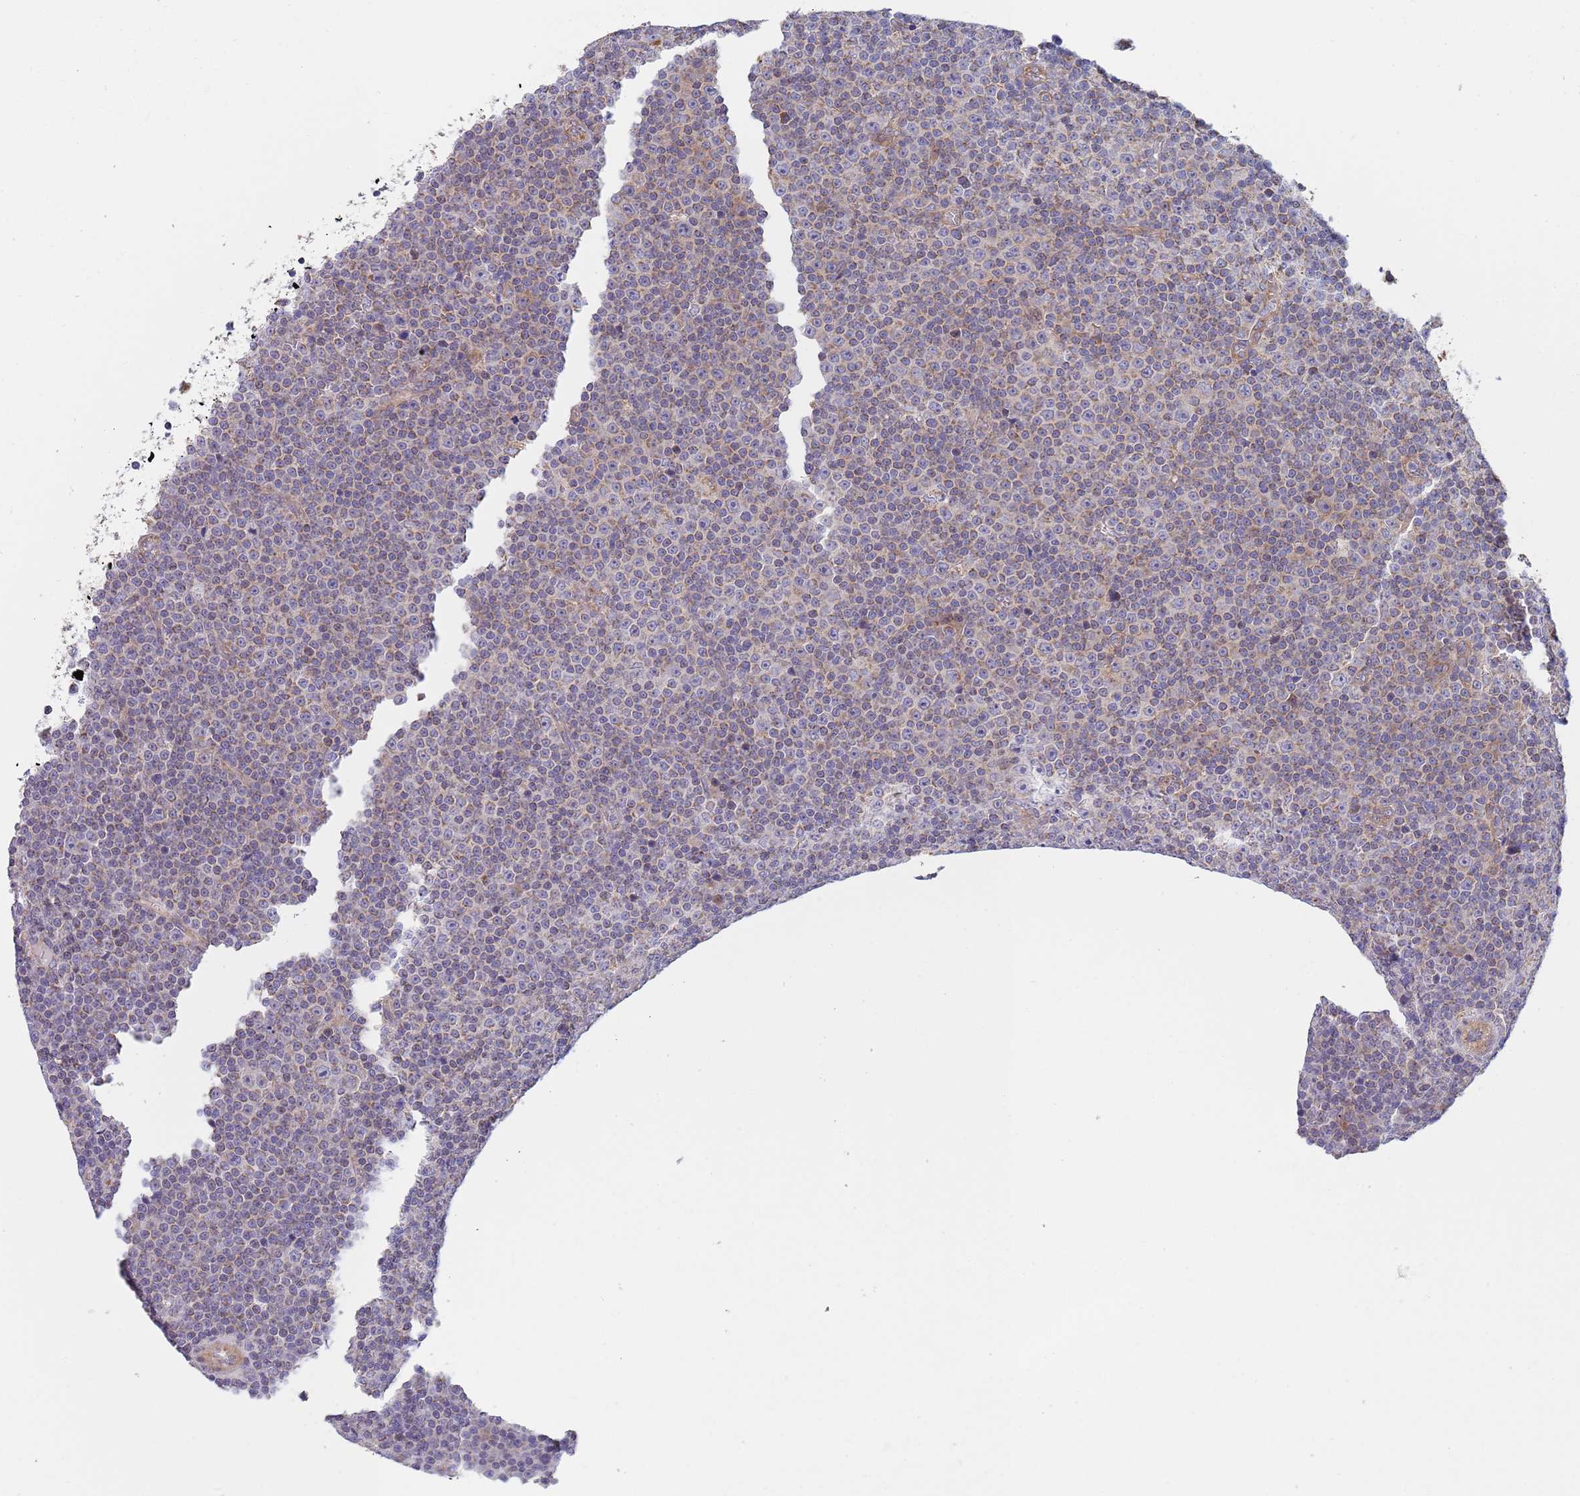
{"staining": {"intensity": "weak", "quantity": "<25%", "location": "cytoplasmic/membranous"}, "tissue": "lymphoma", "cell_type": "Tumor cells", "image_type": "cancer", "snomed": [{"axis": "morphology", "description": "Malignant lymphoma, non-Hodgkin's type, Low grade"}, {"axis": "topography", "description": "Lymph node"}], "caption": "Immunohistochemical staining of lymphoma exhibits no significant staining in tumor cells.", "gene": "PWWP3A", "patient": {"sex": "female", "age": 67}}